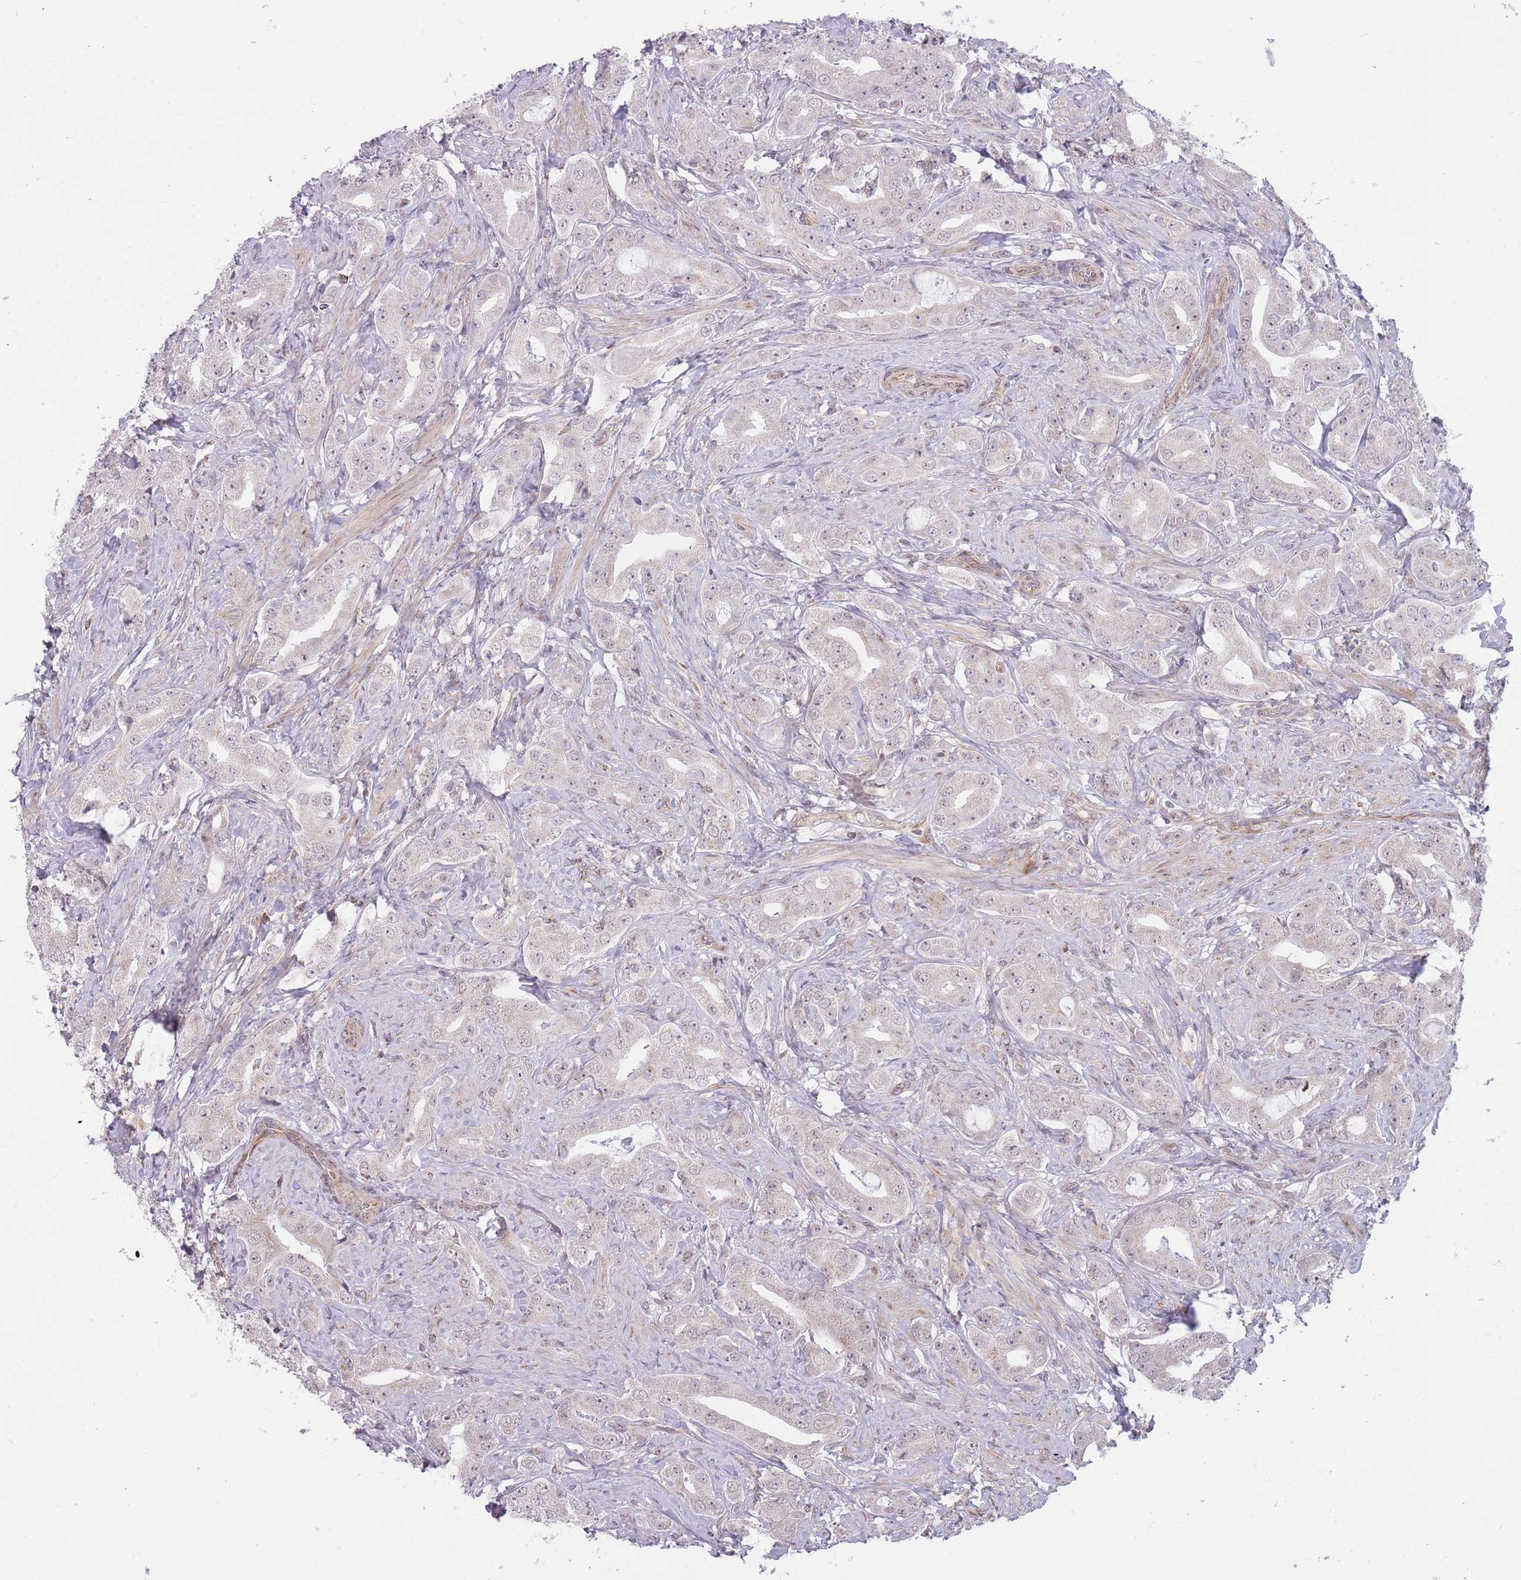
{"staining": {"intensity": "negative", "quantity": "none", "location": "none"}, "tissue": "prostate cancer", "cell_type": "Tumor cells", "image_type": "cancer", "snomed": [{"axis": "morphology", "description": "Adenocarcinoma, High grade"}, {"axis": "topography", "description": "Prostate"}], "caption": "Human prostate high-grade adenocarcinoma stained for a protein using immunohistochemistry reveals no staining in tumor cells.", "gene": "DPYSL4", "patient": {"sex": "male", "age": 63}}